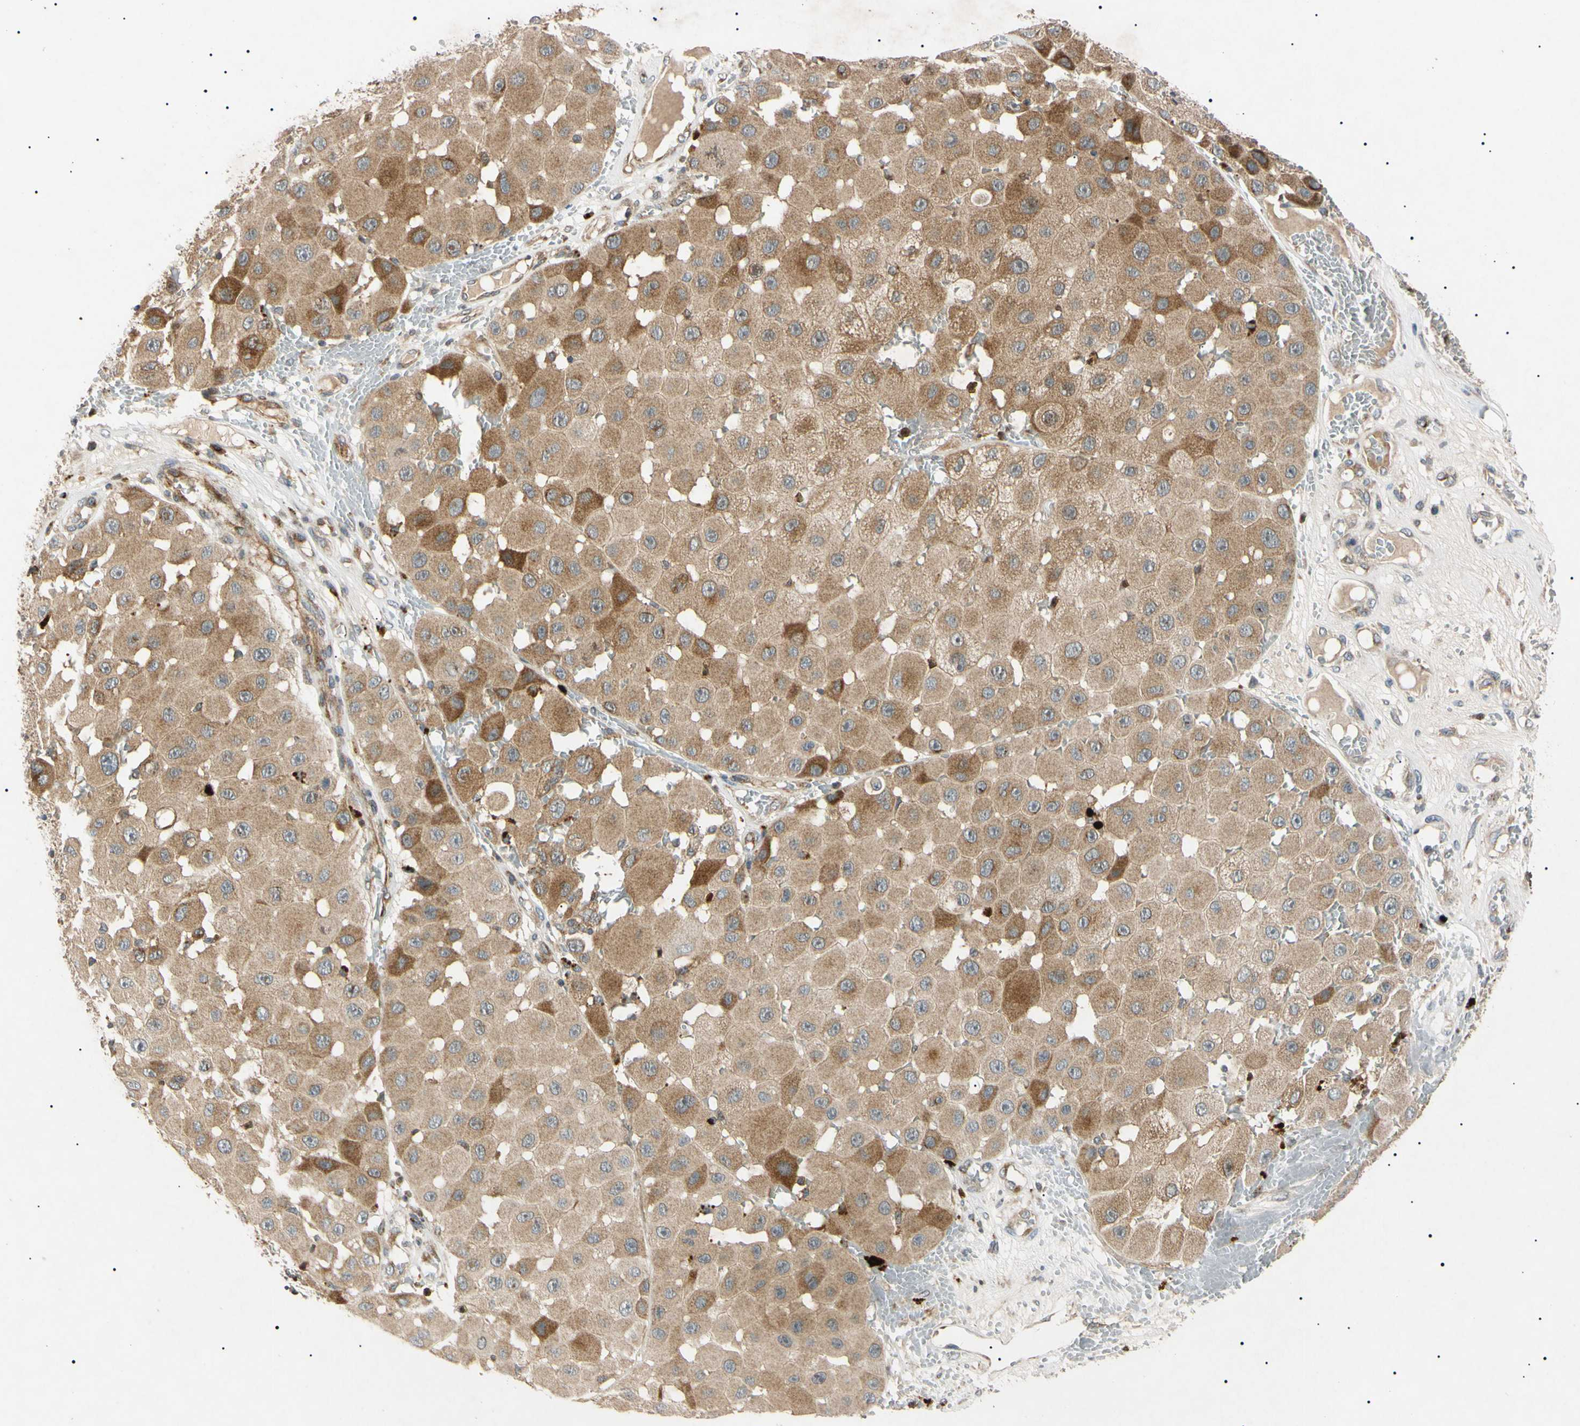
{"staining": {"intensity": "moderate", "quantity": "25%-75%", "location": "cytoplasmic/membranous"}, "tissue": "melanoma", "cell_type": "Tumor cells", "image_type": "cancer", "snomed": [{"axis": "morphology", "description": "Malignant melanoma, NOS"}, {"axis": "topography", "description": "Skin"}], "caption": "Melanoma stained for a protein (brown) exhibits moderate cytoplasmic/membranous positive expression in approximately 25%-75% of tumor cells.", "gene": "TUBB4A", "patient": {"sex": "female", "age": 81}}